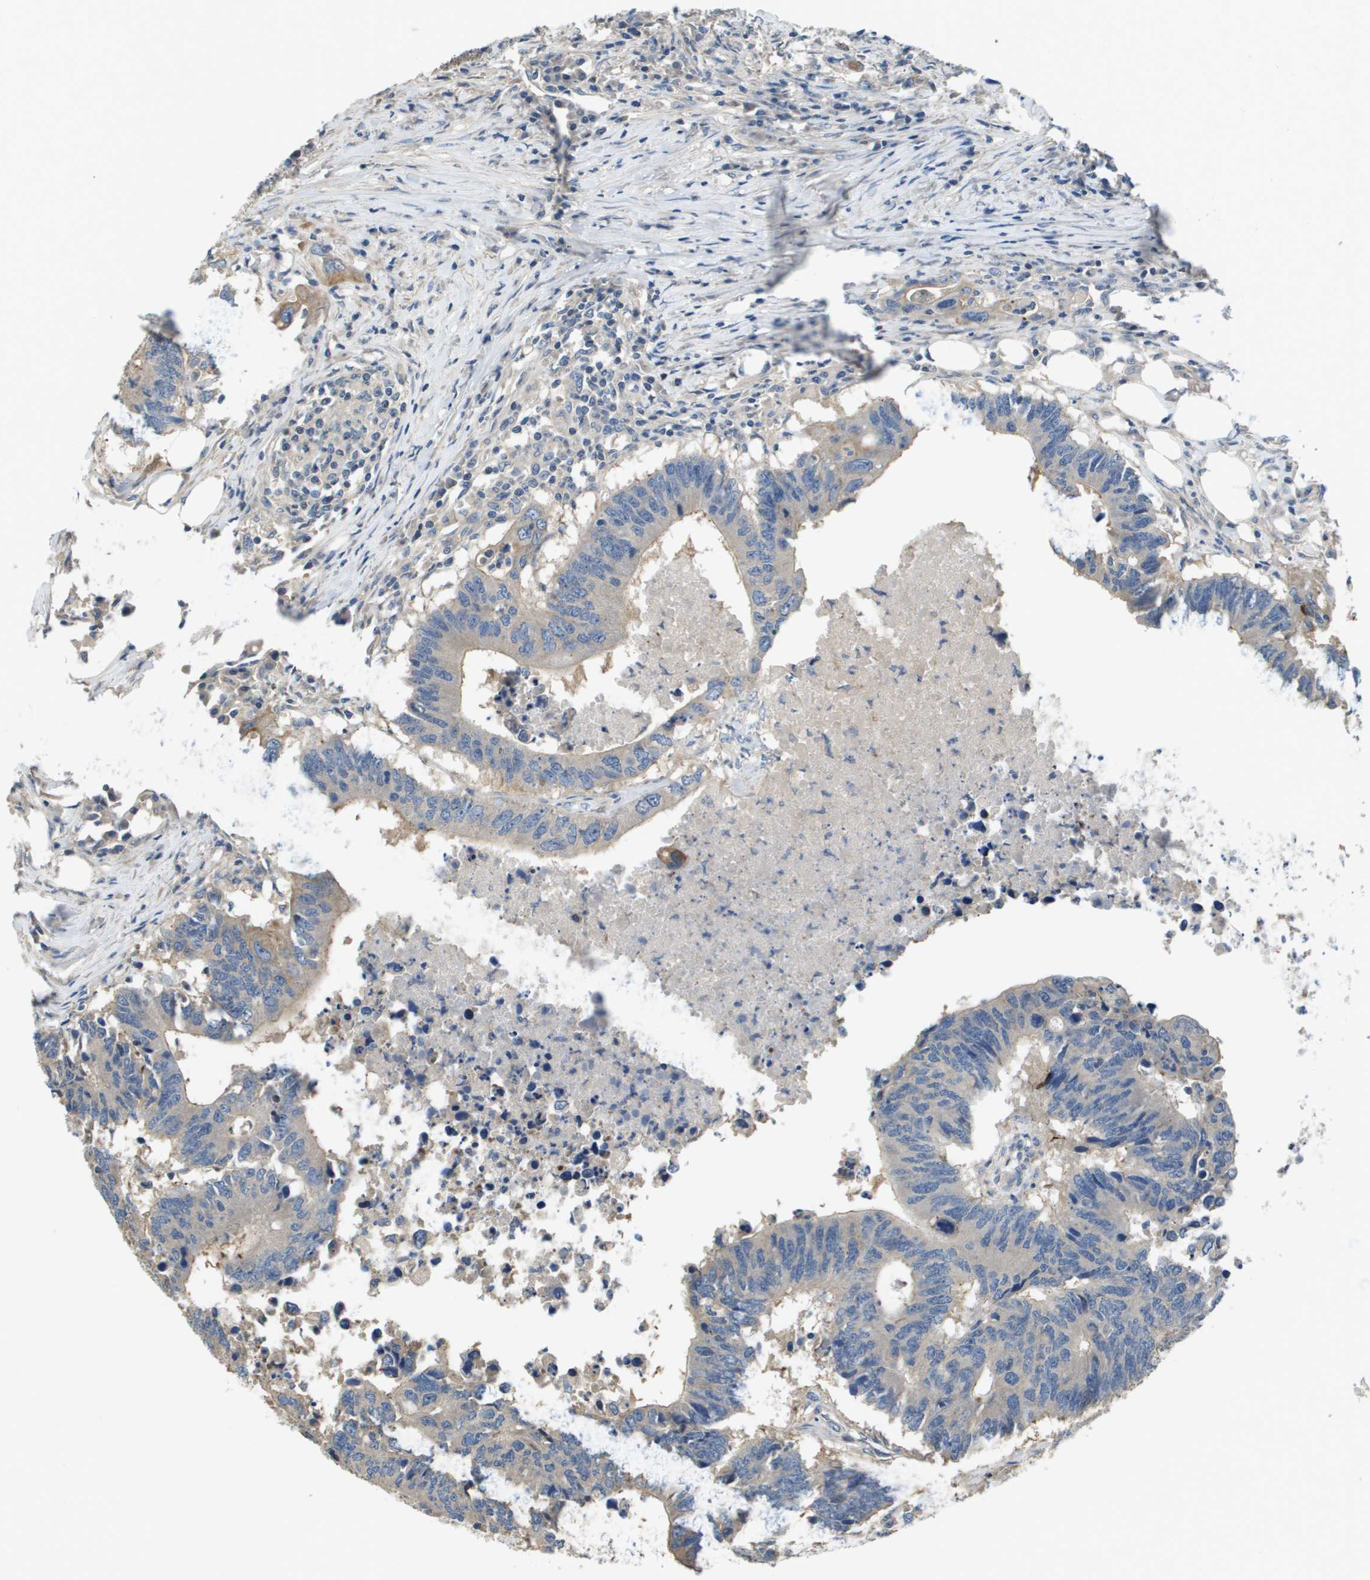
{"staining": {"intensity": "weak", "quantity": "<25%", "location": "cytoplasmic/membranous"}, "tissue": "colorectal cancer", "cell_type": "Tumor cells", "image_type": "cancer", "snomed": [{"axis": "morphology", "description": "Adenocarcinoma, NOS"}, {"axis": "topography", "description": "Colon"}], "caption": "Immunohistochemistry (IHC) of human adenocarcinoma (colorectal) exhibits no positivity in tumor cells. Brightfield microscopy of immunohistochemistry (IHC) stained with DAB (3,3'-diaminobenzidine) (brown) and hematoxylin (blue), captured at high magnification.", "gene": "KRT23", "patient": {"sex": "male", "age": 71}}